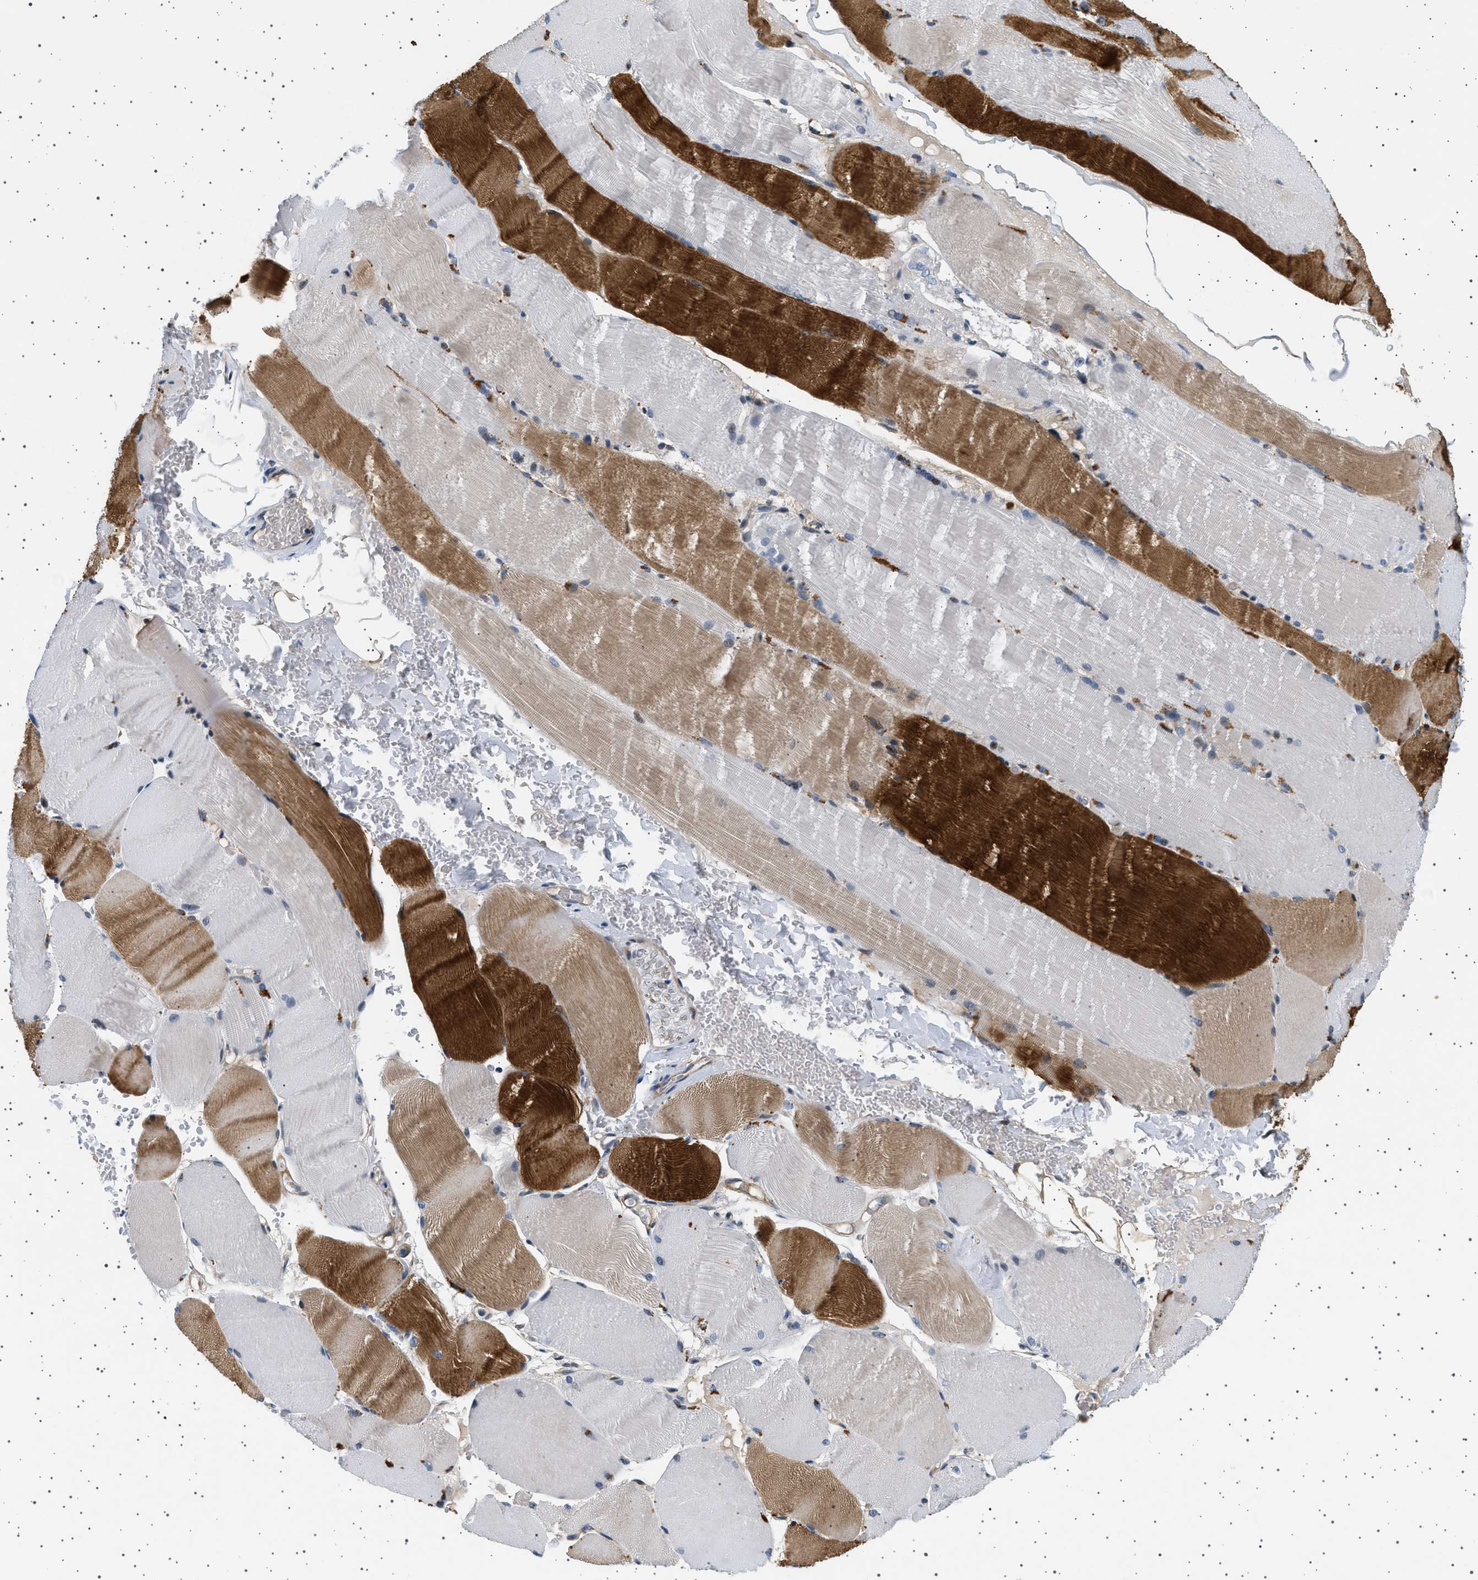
{"staining": {"intensity": "strong", "quantity": "25%-75%", "location": "cytoplasmic/membranous"}, "tissue": "skeletal muscle", "cell_type": "Myocytes", "image_type": "normal", "snomed": [{"axis": "morphology", "description": "Normal tissue, NOS"}, {"axis": "topography", "description": "Skin"}, {"axis": "topography", "description": "Skeletal muscle"}], "caption": "Immunohistochemistry (IHC) histopathology image of normal skeletal muscle: skeletal muscle stained using immunohistochemistry (IHC) displays high levels of strong protein expression localized specifically in the cytoplasmic/membranous of myocytes, appearing as a cytoplasmic/membranous brown color.", "gene": "PLPP6", "patient": {"sex": "male", "age": 83}}